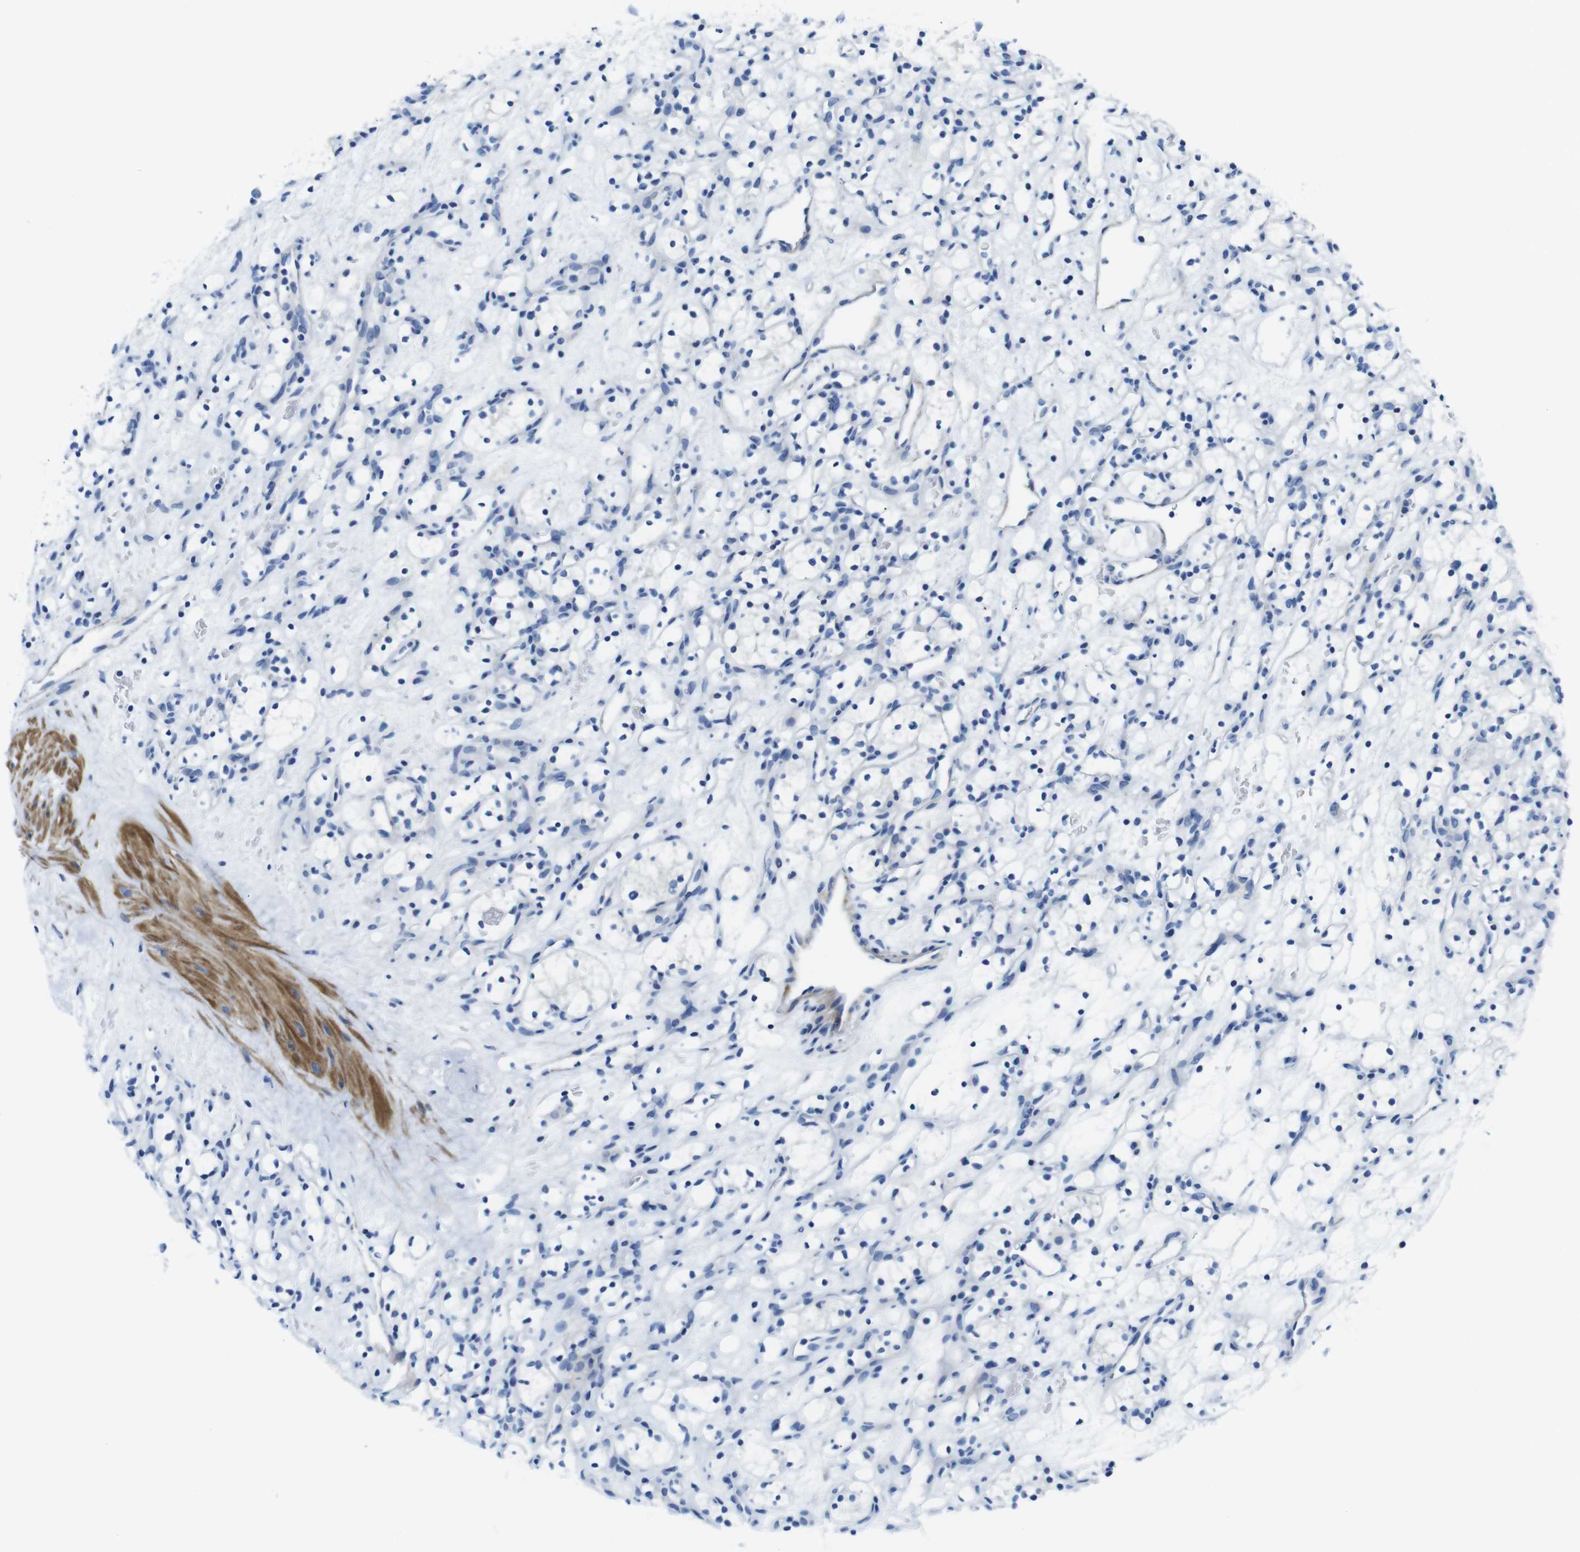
{"staining": {"intensity": "negative", "quantity": "none", "location": "none"}, "tissue": "renal cancer", "cell_type": "Tumor cells", "image_type": "cancer", "snomed": [{"axis": "morphology", "description": "Adenocarcinoma, NOS"}, {"axis": "topography", "description": "Kidney"}], "caption": "This is an immunohistochemistry (IHC) image of renal cancer. There is no staining in tumor cells.", "gene": "ASIC5", "patient": {"sex": "female", "age": 60}}